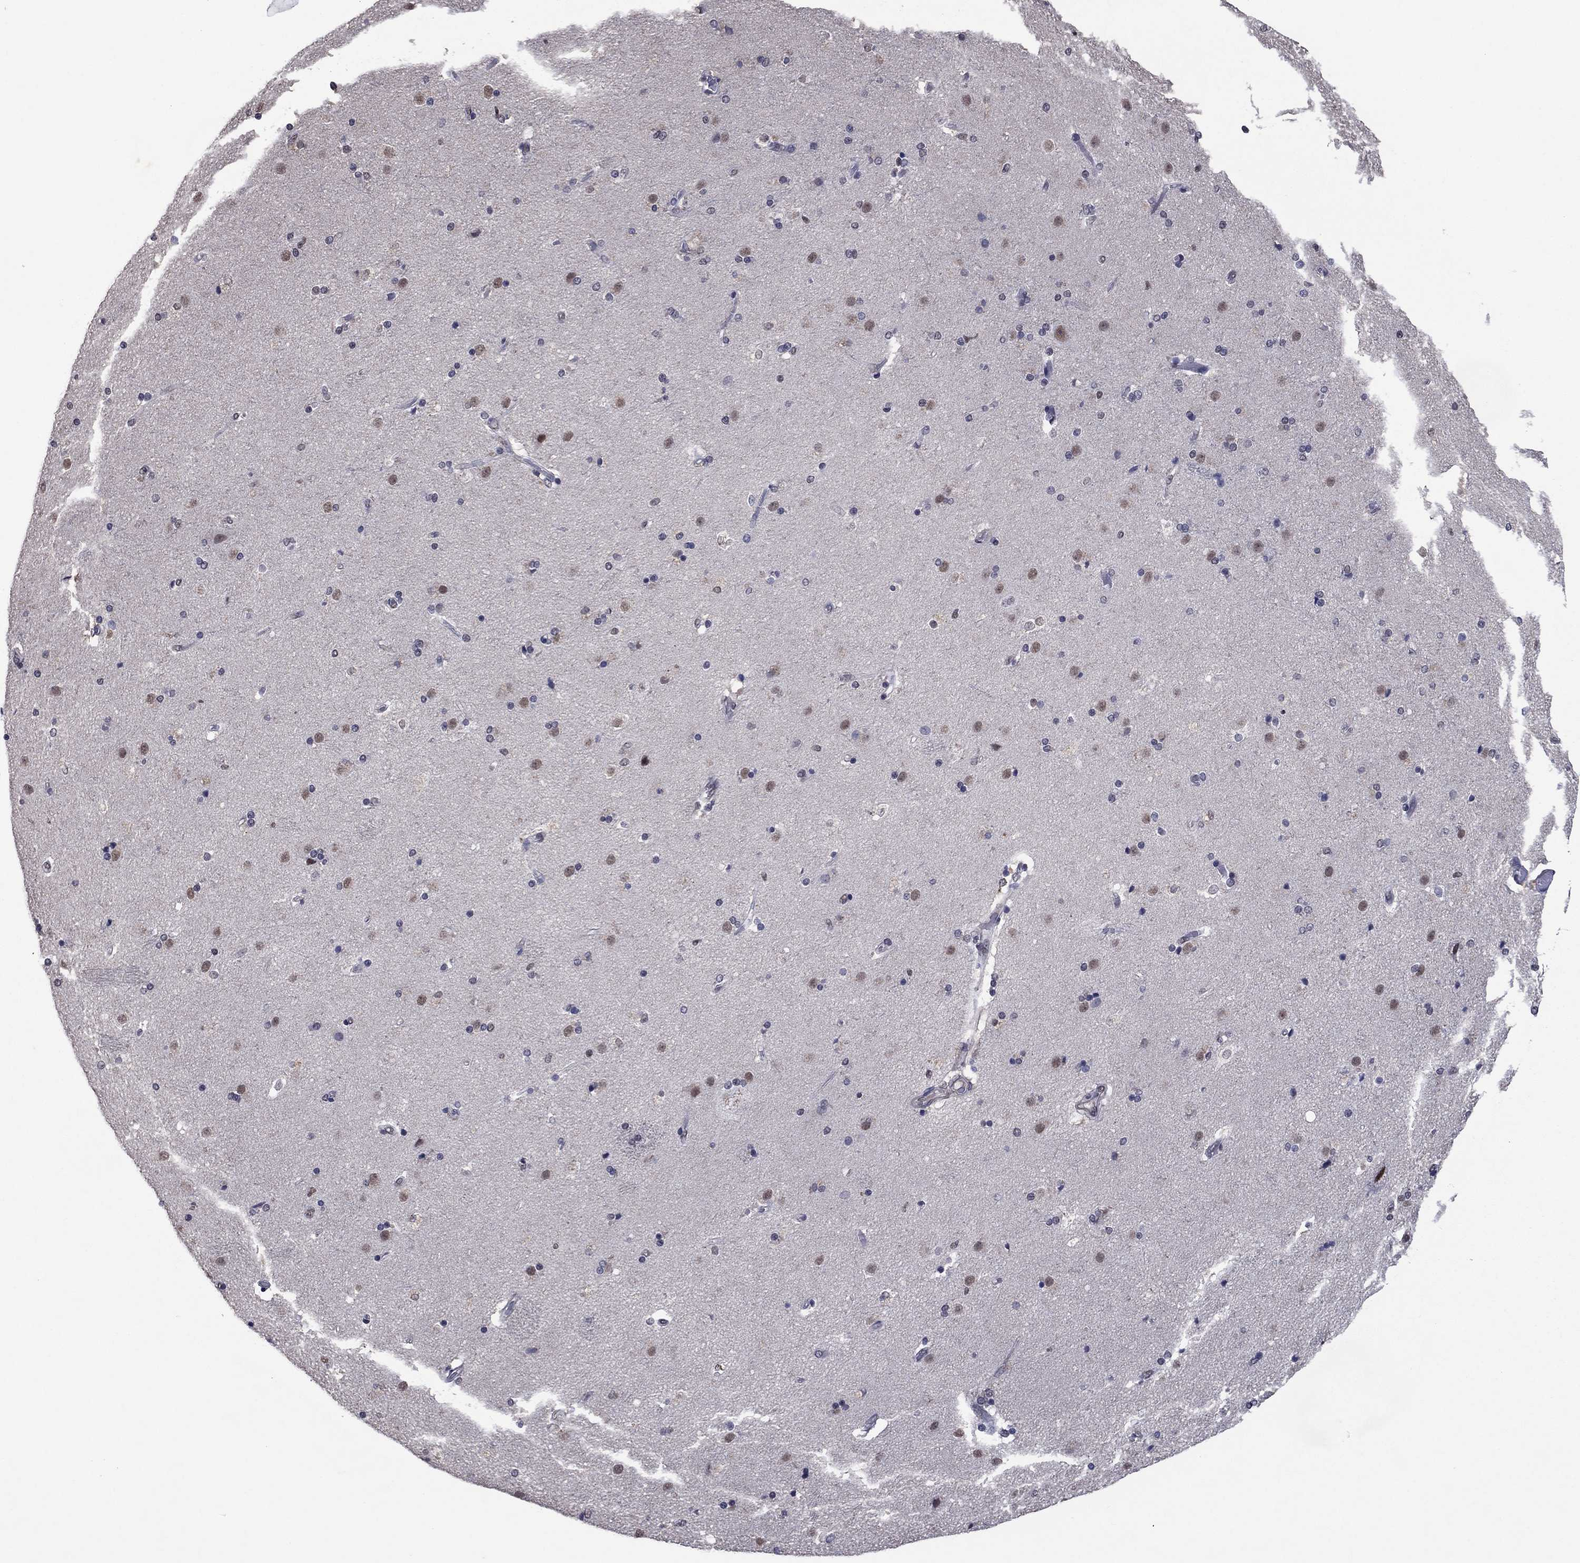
{"staining": {"intensity": "moderate", "quantity": "<25%", "location": "nuclear"}, "tissue": "caudate", "cell_type": "Glial cells", "image_type": "normal", "snomed": [{"axis": "morphology", "description": "Normal tissue, NOS"}, {"axis": "topography", "description": "Lateral ventricle wall"}], "caption": "The histopathology image displays staining of unremarkable caudate, revealing moderate nuclear protein expression (brown color) within glial cells. (DAB (3,3'-diaminobenzidine) IHC, brown staining for protein, blue staining for nuclei).", "gene": "TYMS", "patient": {"sex": "male", "age": 54}}